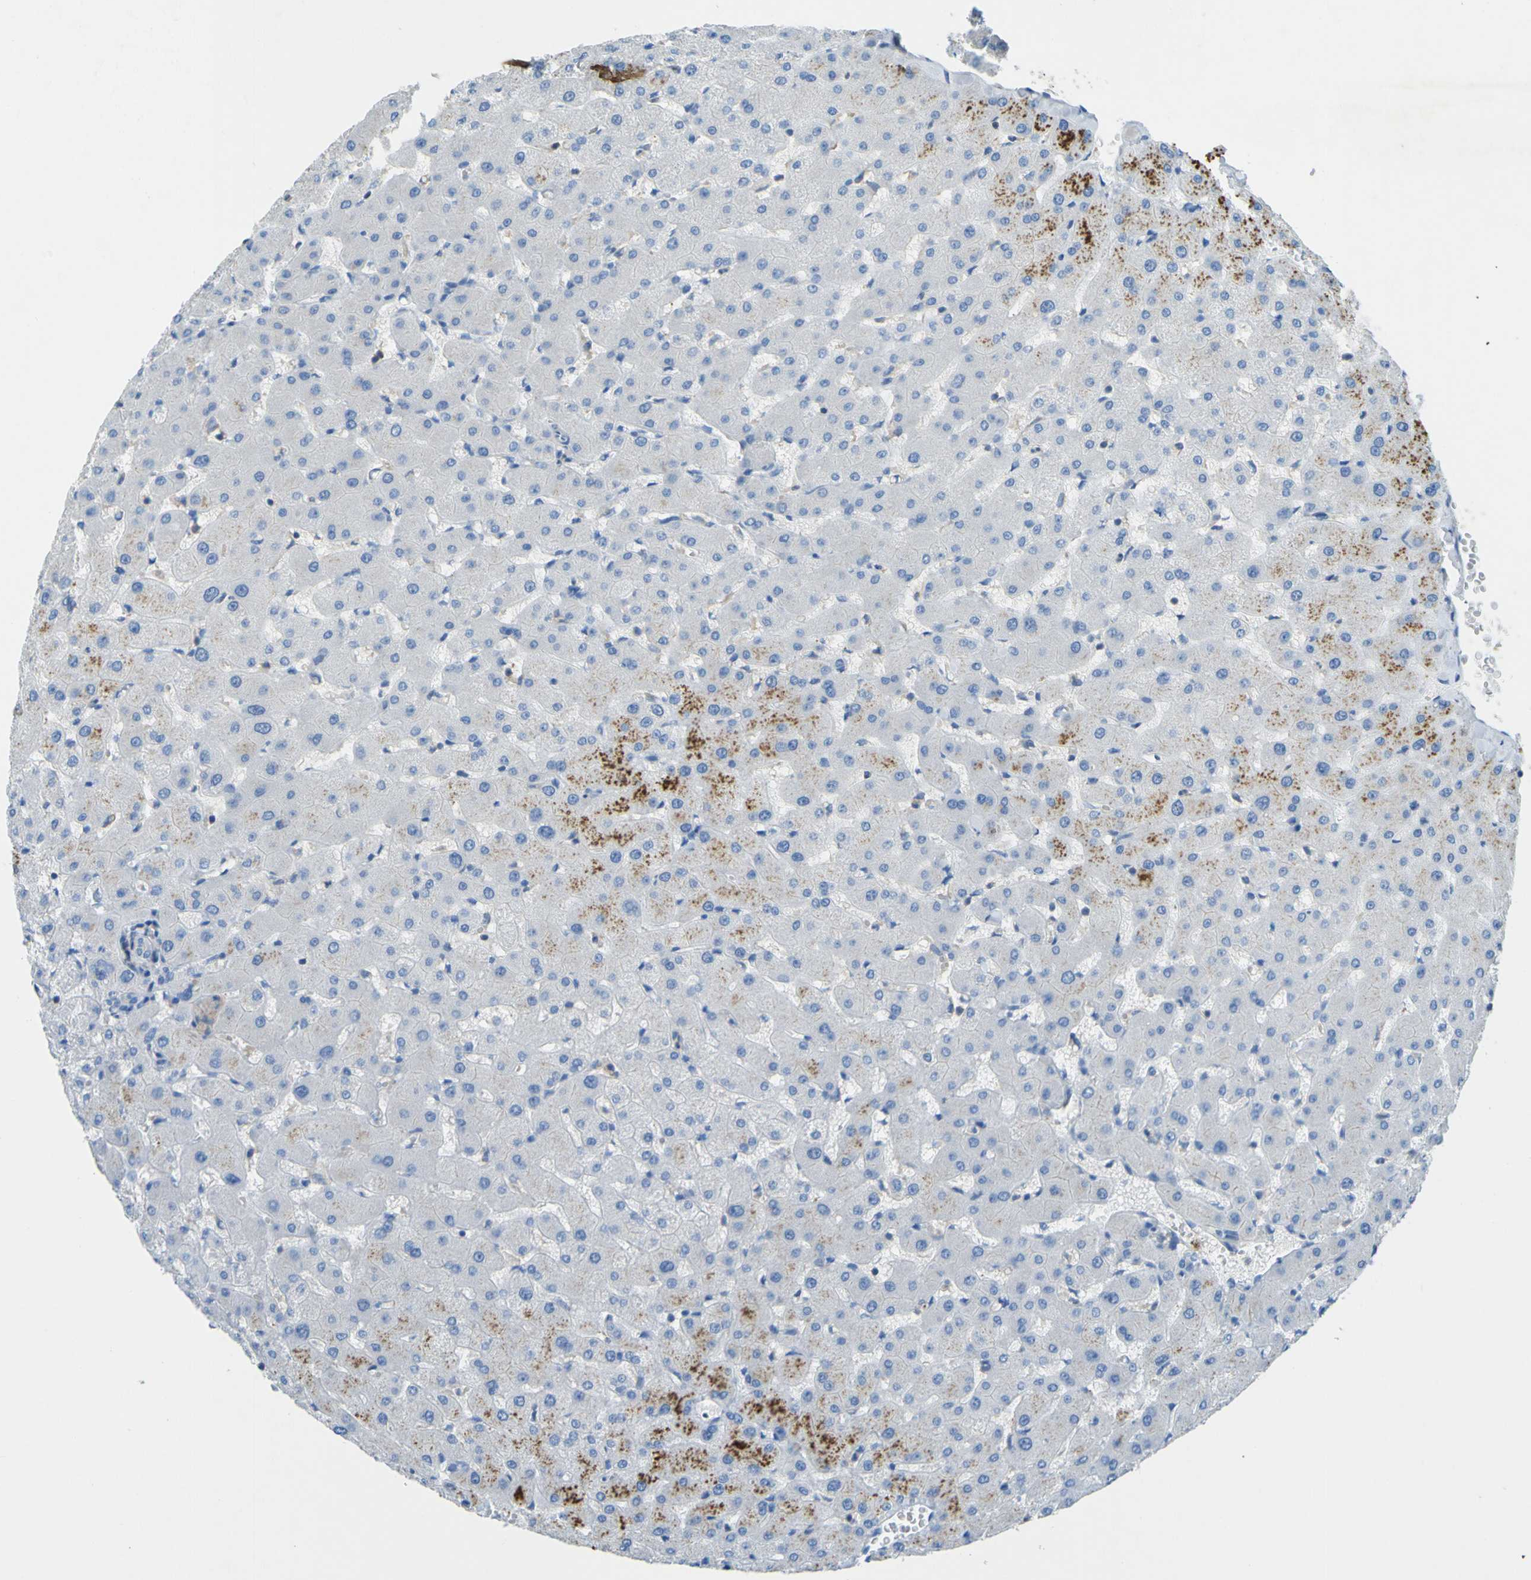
{"staining": {"intensity": "negative", "quantity": "none", "location": "none"}, "tissue": "liver", "cell_type": "Cholangiocytes", "image_type": "normal", "snomed": [{"axis": "morphology", "description": "Normal tissue, NOS"}, {"axis": "topography", "description": "Liver"}], "caption": "DAB (3,3'-diaminobenzidine) immunohistochemical staining of unremarkable human liver shows no significant staining in cholangiocytes.", "gene": "OGN", "patient": {"sex": "female", "age": 63}}